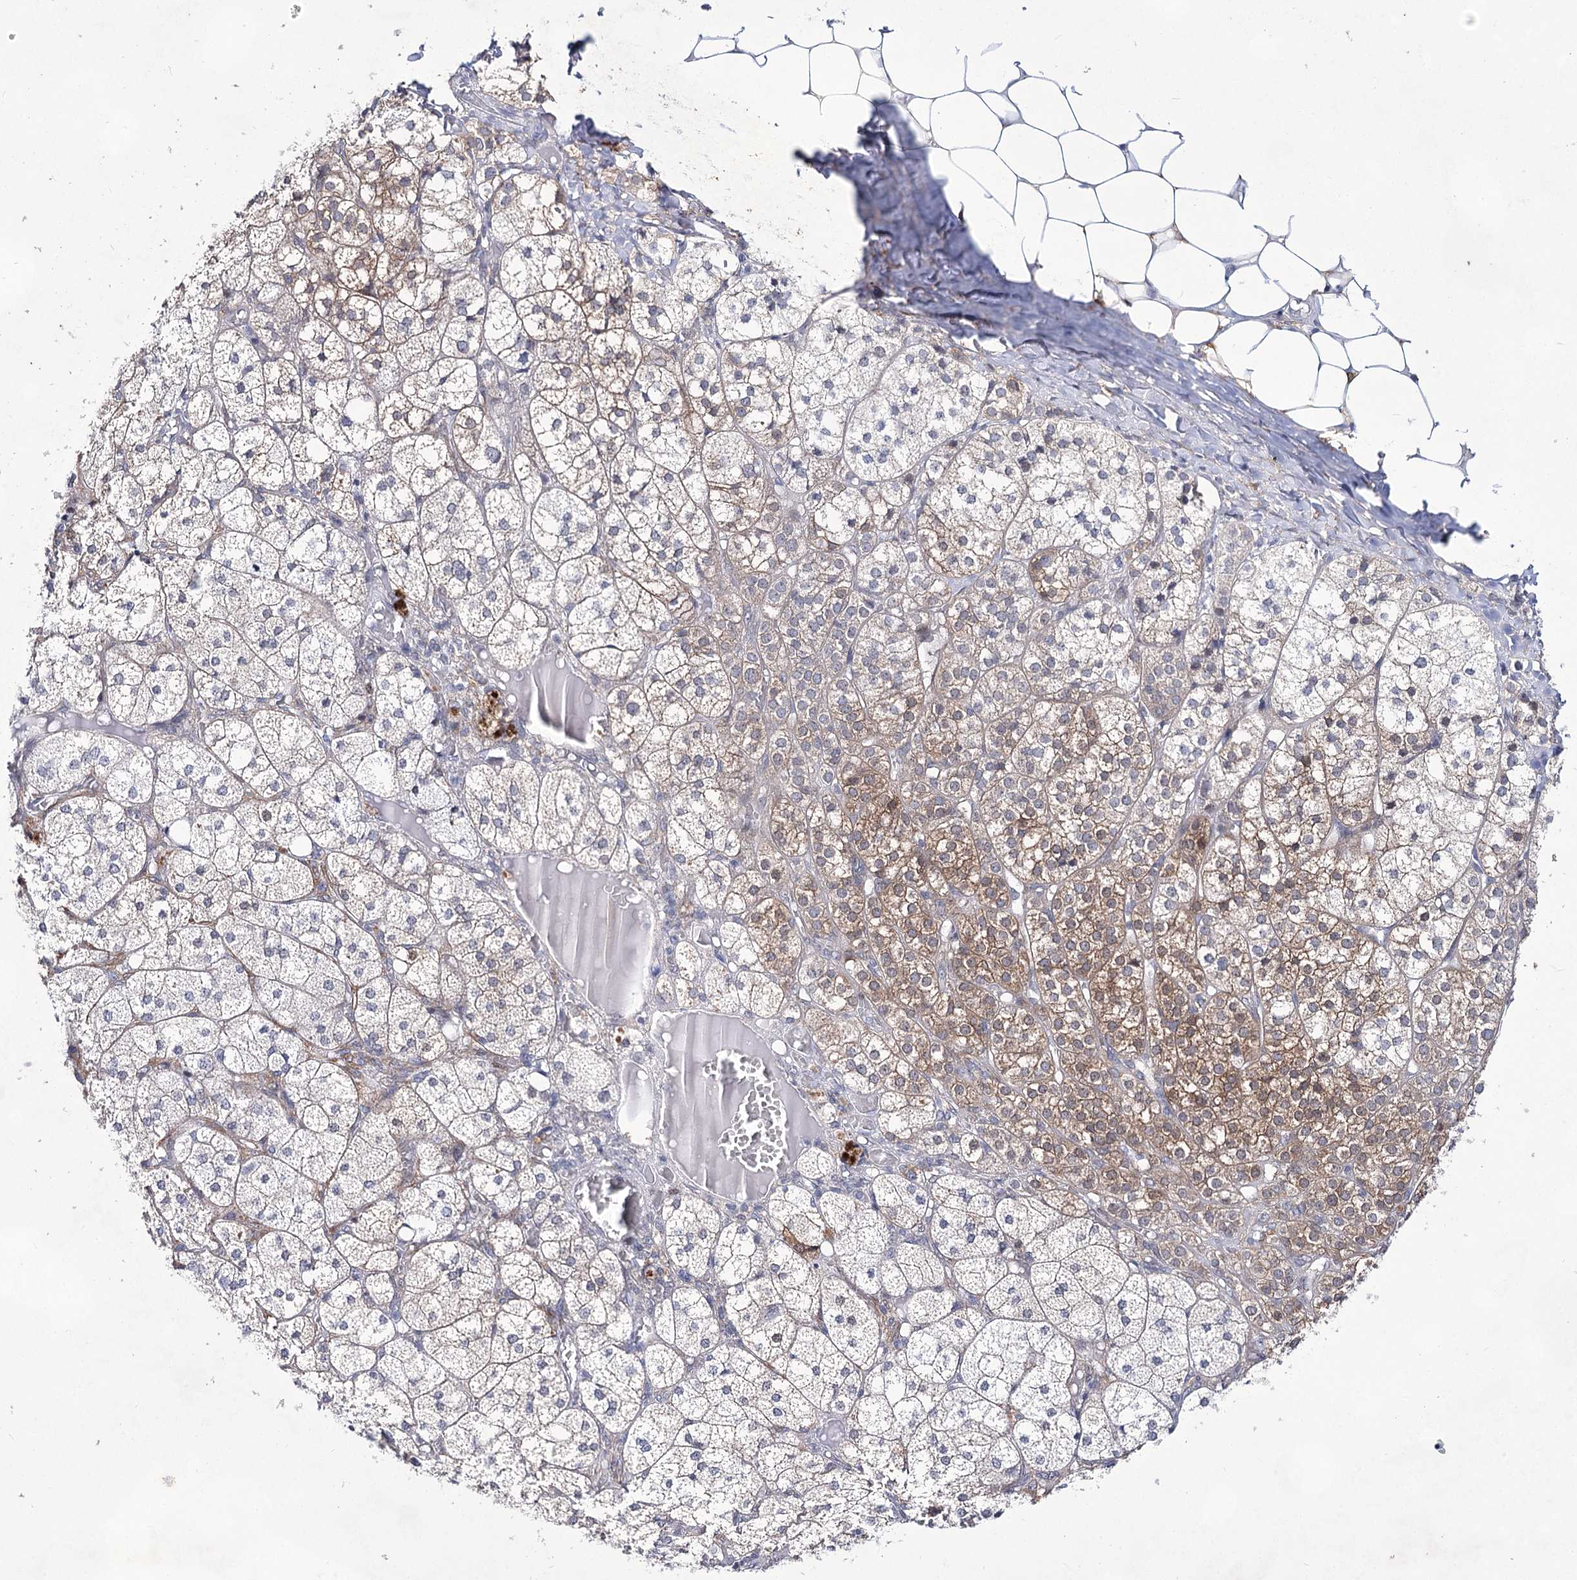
{"staining": {"intensity": "moderate", "quantity": "25%-75%", "location": "cytoplasmic/membranous,nuclear"}, "tissue": "adrenal gland", "cell_type": "Glandular cells", "image_type": "normal", "snomed": [{"axis": "morphology", "description": "Normal tissue, NOS"}, {"axis": "topography", "description": "Adrenal gland"}], "caption": "Immunohistochemistry (IHC) staining of normal adrenal gland, which displays medium levels of moderate cytoplasmic/membranous,nuclear positivity in approximately 25%-75% of glandular cells indicating moderate cytoplasmic/membranous,nuclear protein positivity. The staining was performed using DAB (3,3'-diaminobenzidine) (brown) for protein detection and nuclei were counterstained in hematoxylin (blue).", "gene": "UGDH", "patient": {"sex": "female", "age": 61}}